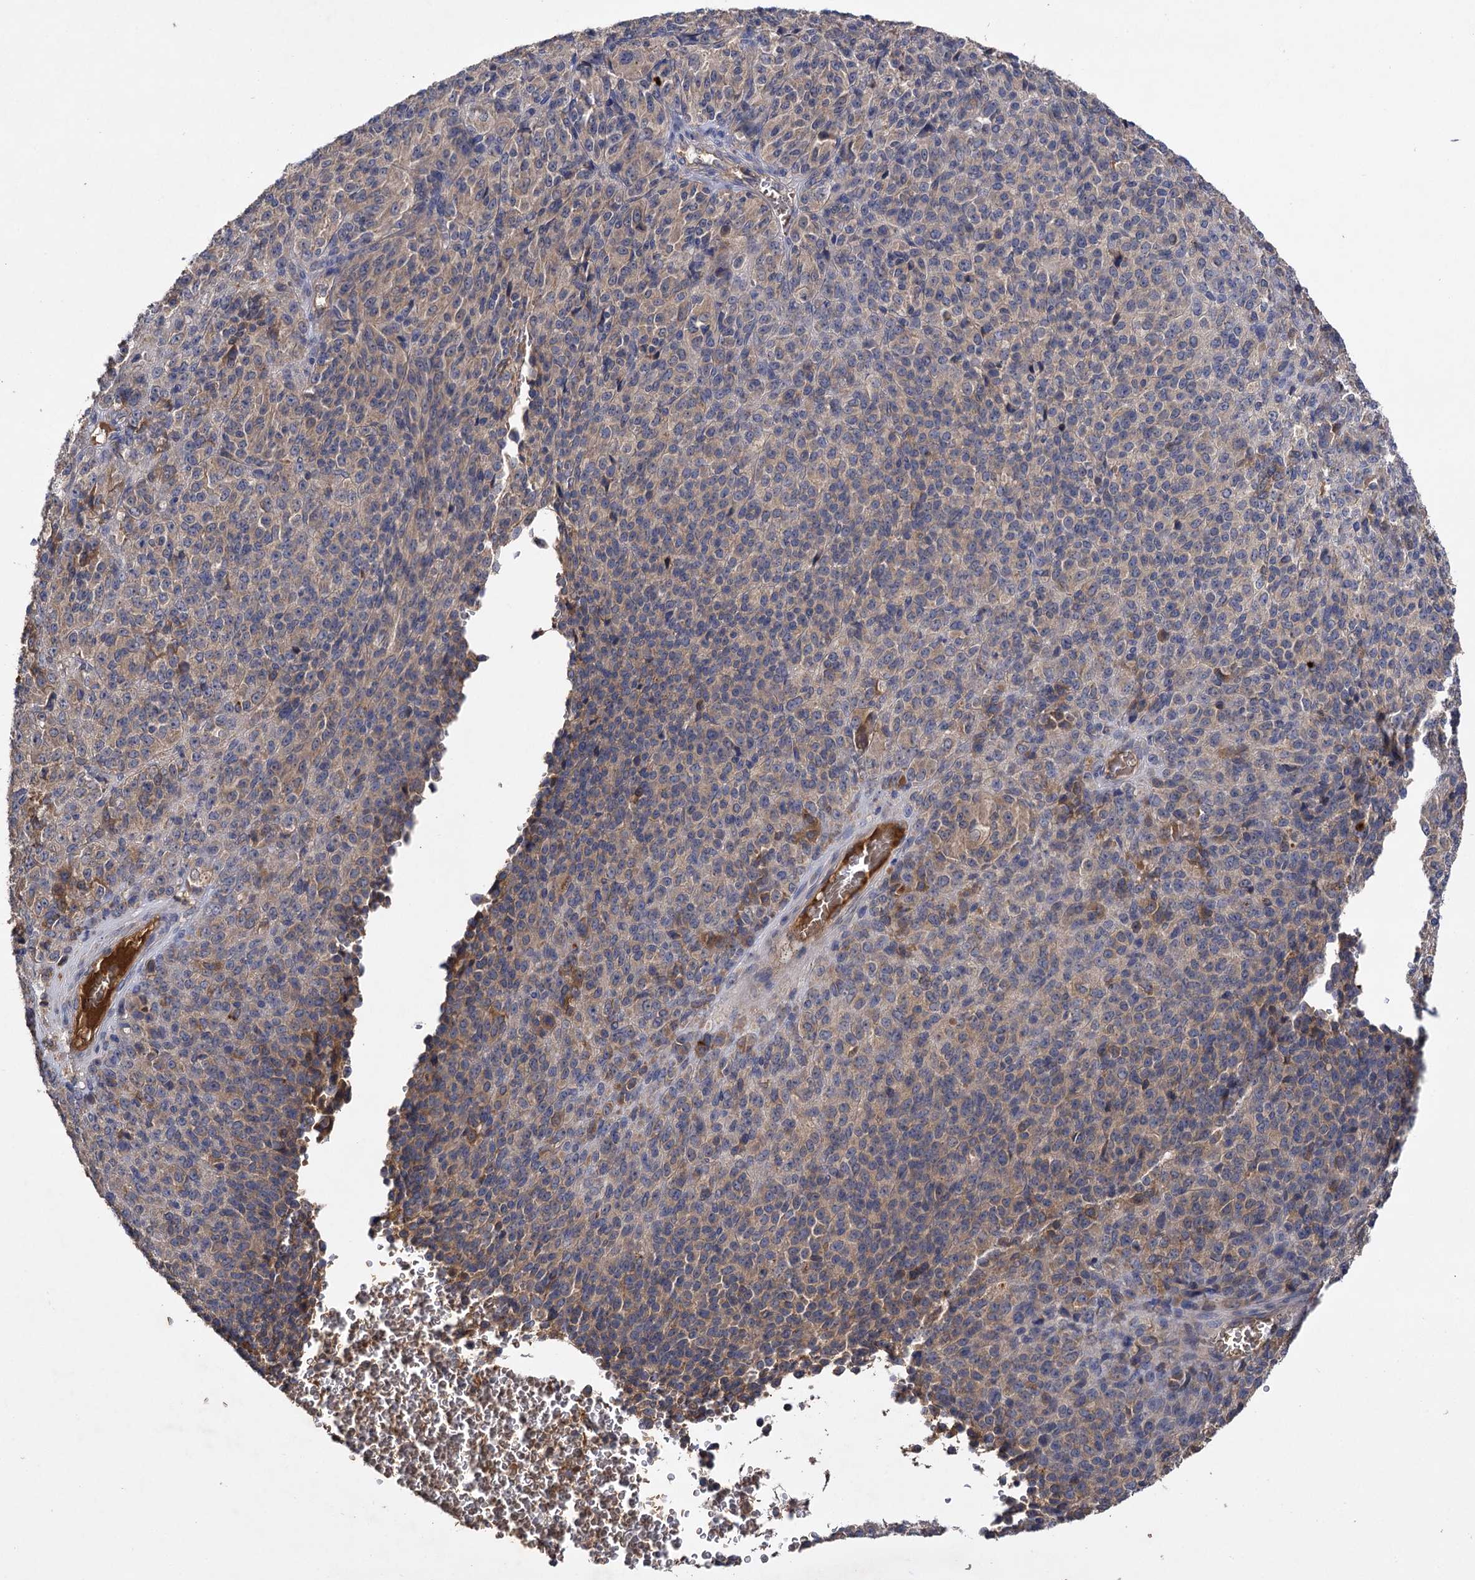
{"staining": {"intensity": "weak", "quantity": "<25%", "location": "cytoplasmic/membranous"}, "tissue": "melanoma", "cell_type": "Tumor cells", "image_type": "cancer", "snomed": [{"axis": "morphology", "description": "Malignant melanoma, Metastatic site"}, {"axis": "topography", "description": "Brain"}], "caption": "Immunohistochemical staining of malignant melanoma (metastatic site) demonstrates no significant positivity in tumor cells.", "gene": "USP50", "patient": {"sex": "female", "age": 56}}